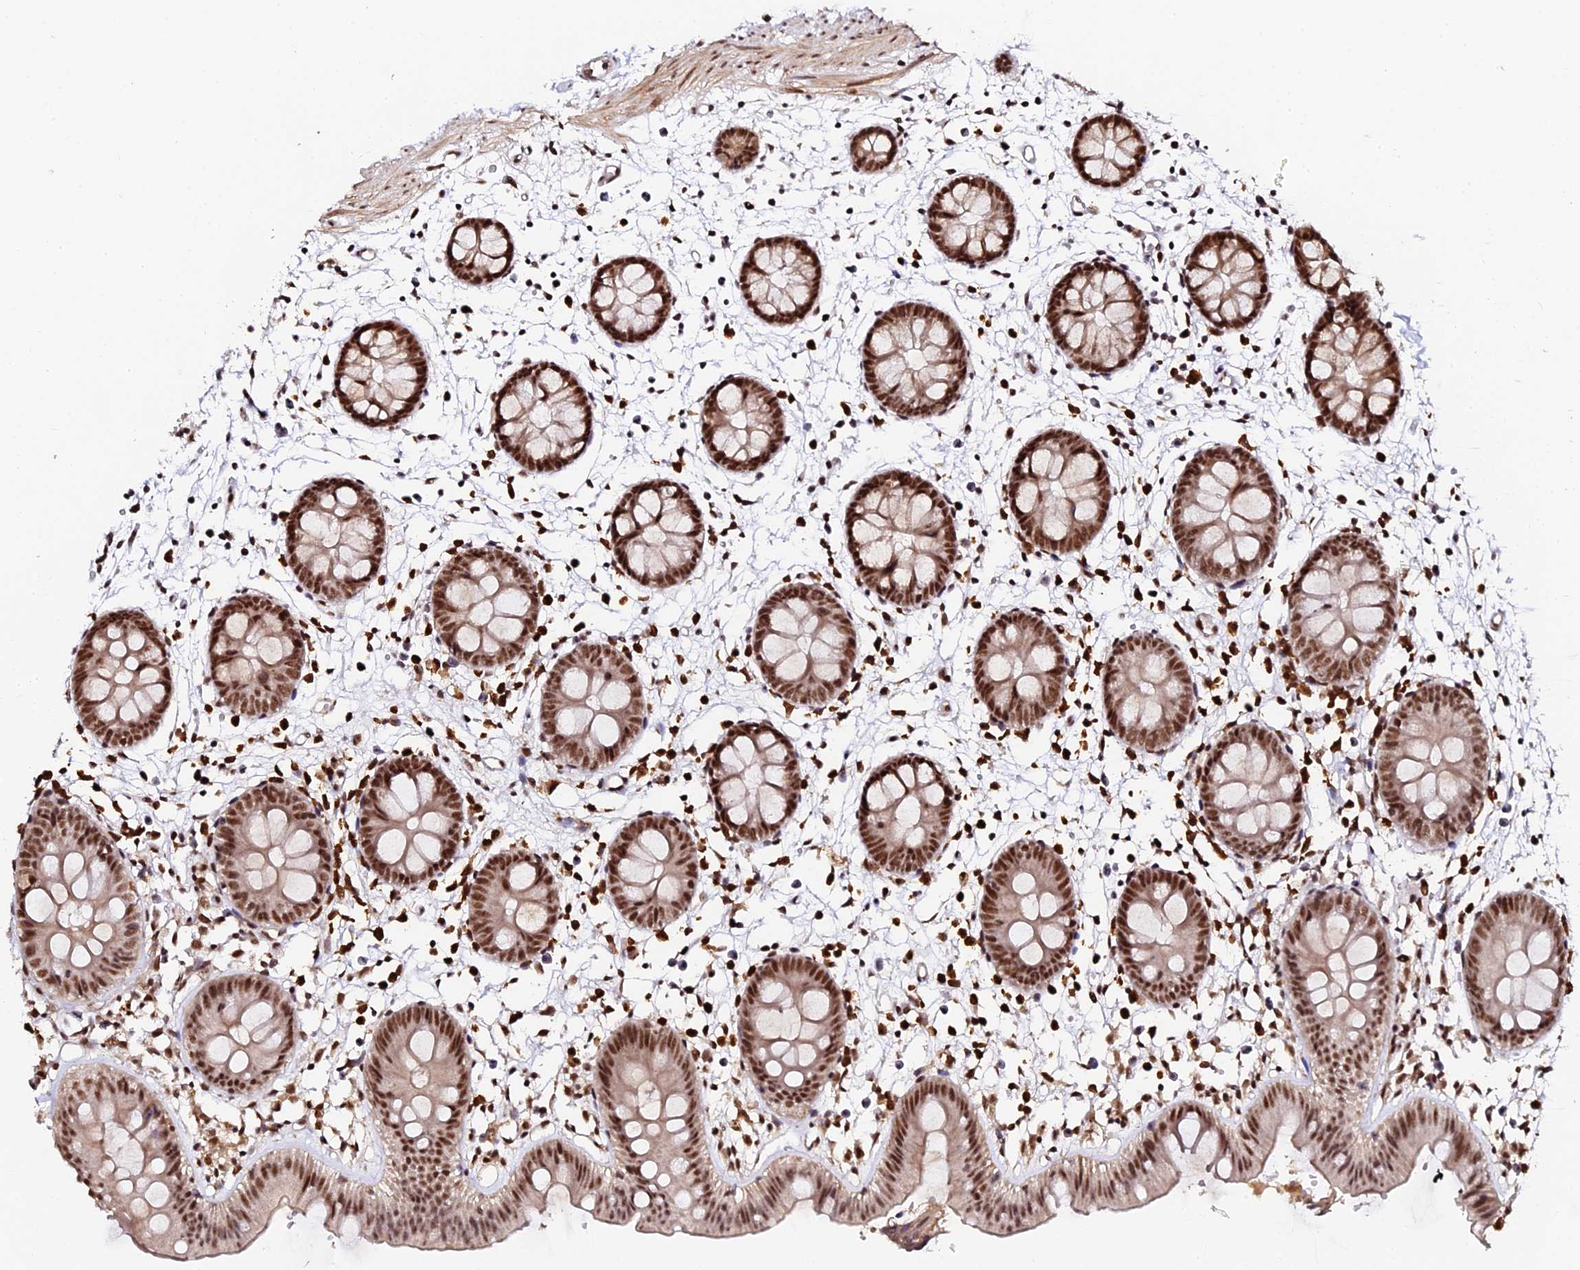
{"staining": {"intensity": "moderate", "quantity": ">75%", "location": "nuclear"}, "tissue": "colon", "cell_type": "Endothelial cells", "image_type": "normal", "snomed": [{"axis": "morphology", "description": "Normal tissue, NOS"}, {"axis": "topography", "description": "Colon"}], "caption": "Immunohistochemistry image of normal colon stained for a protein (brown), which displays medium levels of moderate nuclear positivity in about >75% of endothelial cells.", "gene": "MCRS1", "patient": {"sex": "male", "age": 56}}